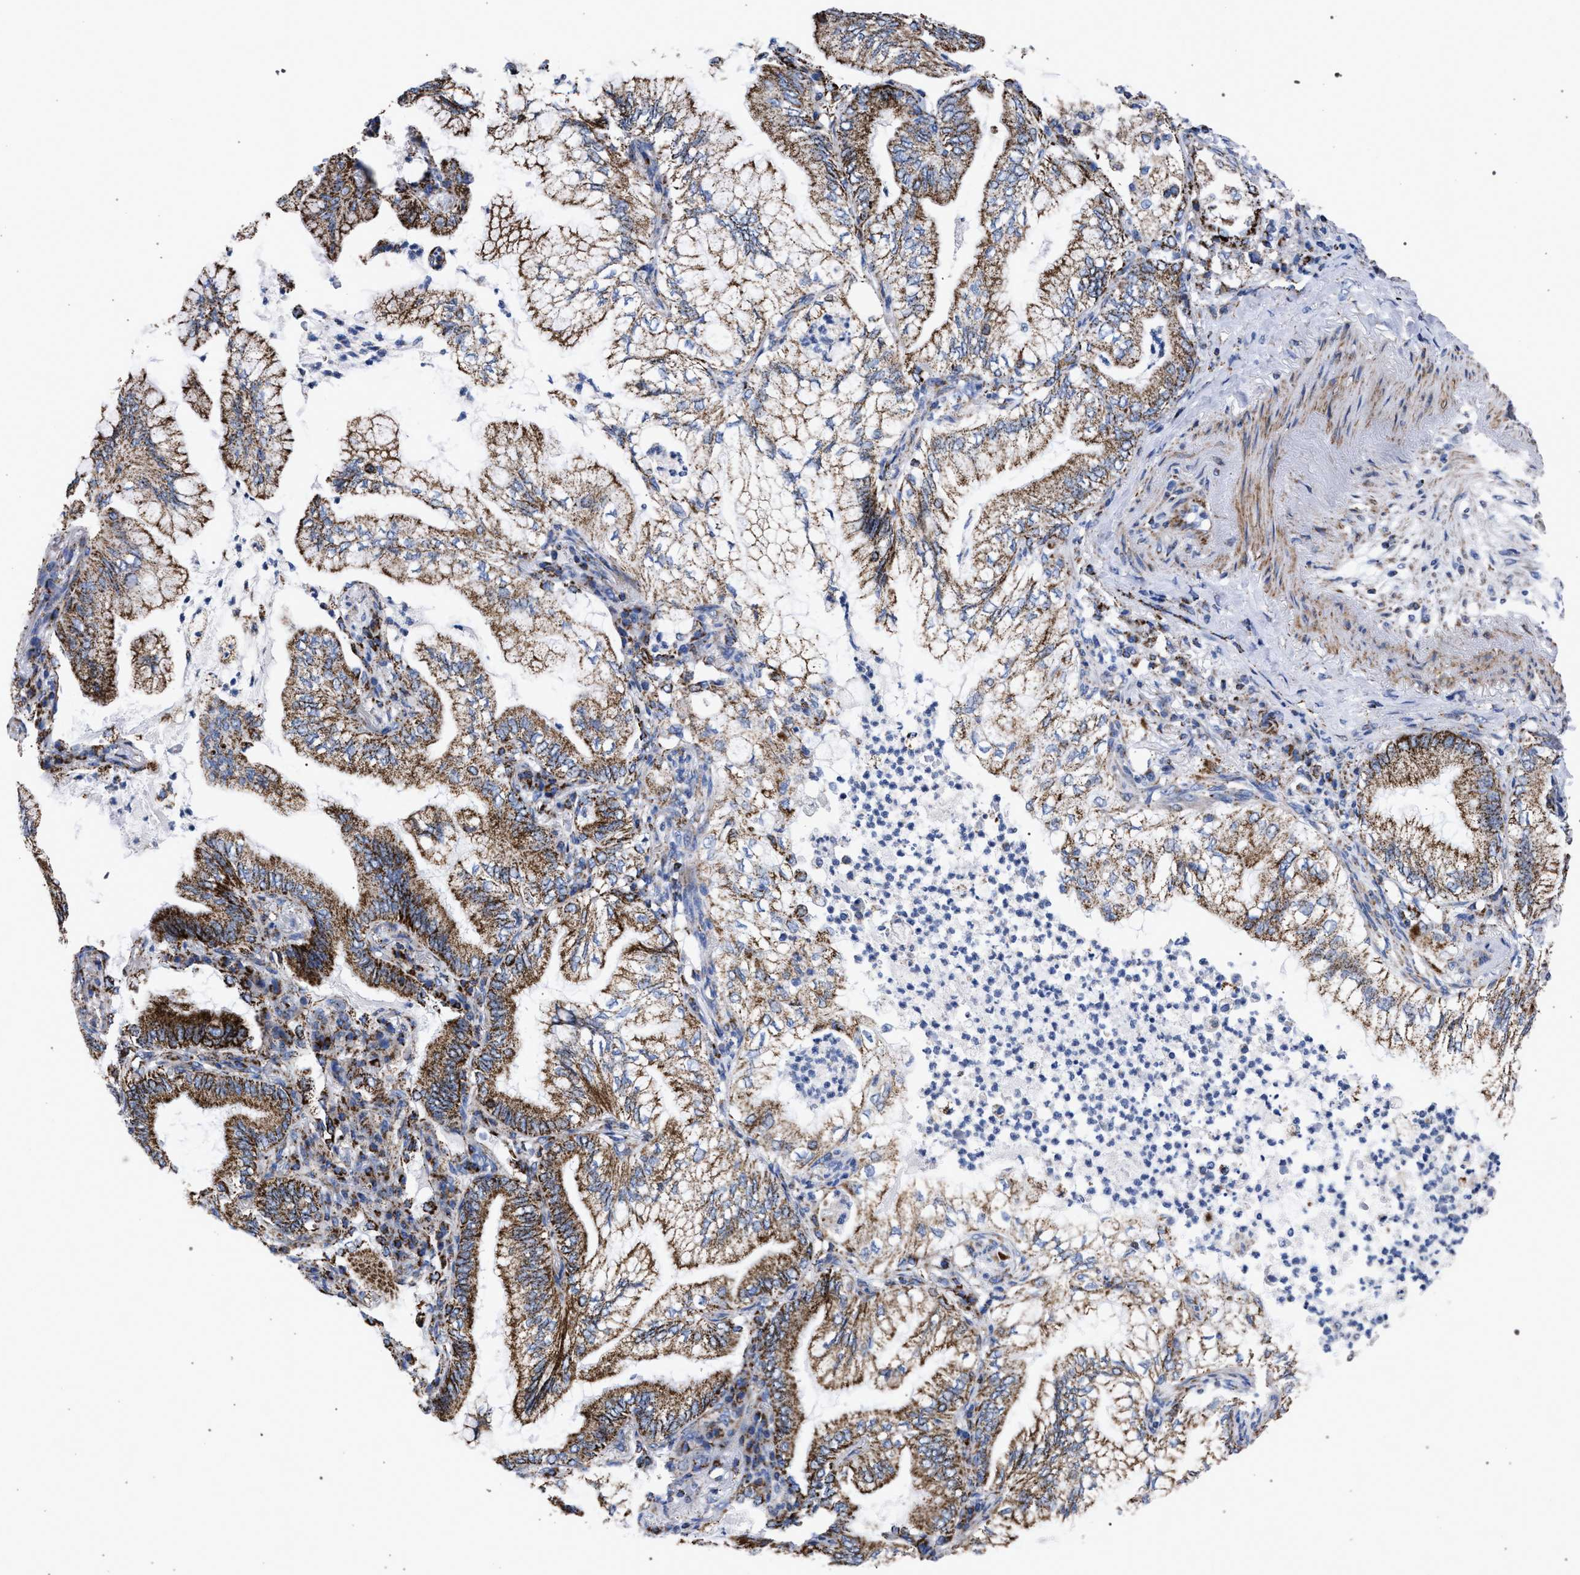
{"staining": {"intensity": "moderate", "quantity": ">75%", "location": "cytoplasmic/membranous"}, "tissue": "lung cancer", "cell_type": "Tumor cells", "image_type": "cancer", "snomed": [{"axis": "morphology", "description": "Adenocarcinoma, NOS"}, {"axis": "topography", "description": "Lung"}], "caption": "Tumor cells show moderate cytoplasmic/membranous positivity in approximately >75% of cells in lung cancer.", "gene": "ACADS", "patient": {"sex": "female", "age": 70}}